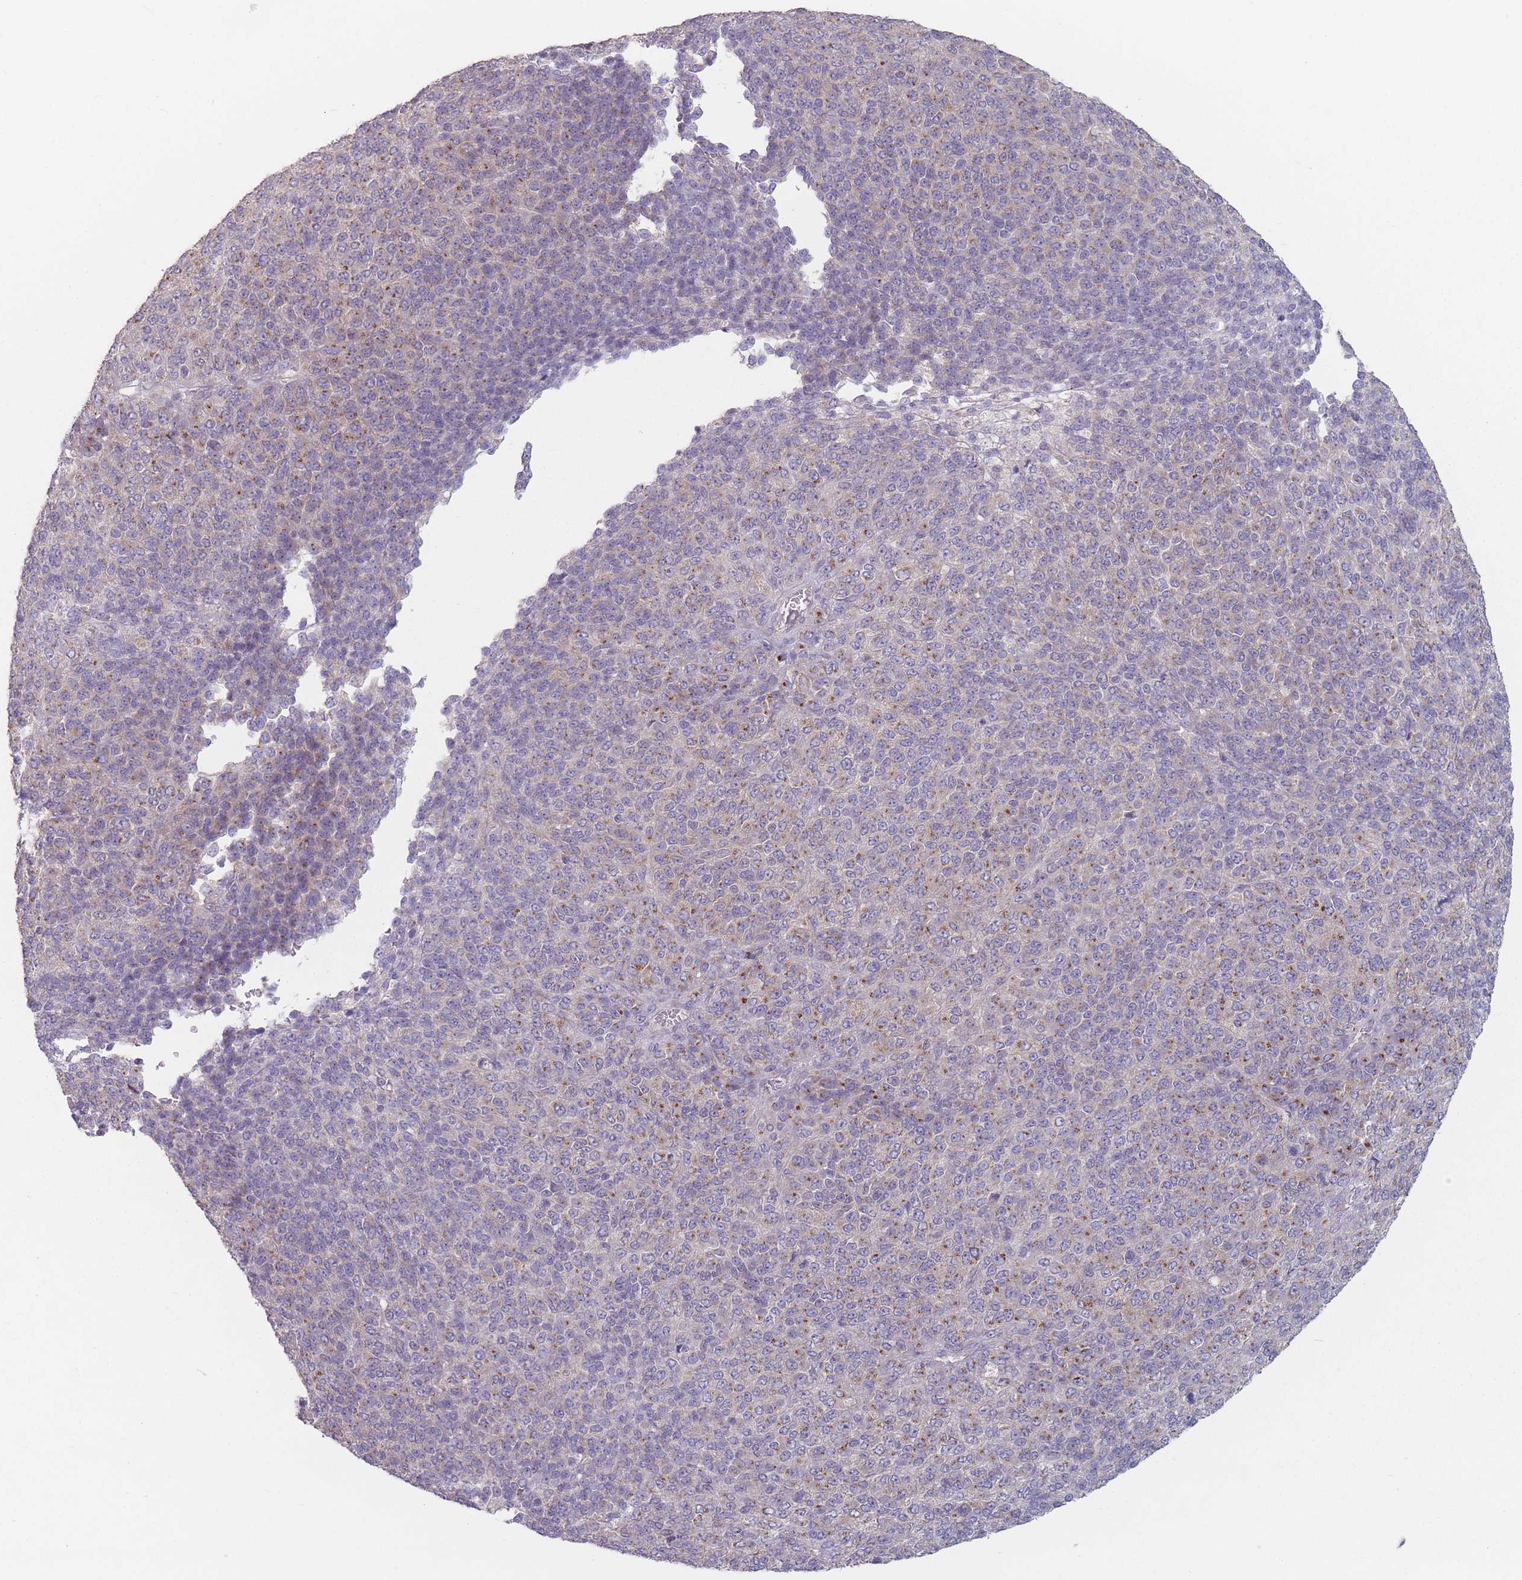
{"staining": {"intensity": "moderate", "quantity": "<25%", "location": "cytoplasmic/membranous"}, "tissue": "melanoma", "cell_type": "Tumor cells", "image_type": "cancer", "snomed": [{"axis": "morphology", "description": "Malignant melanoma, Metastatic site"}, {"axis": "topography", "description": "Brain"}], "caption": "An image showing moderate cytoplasmic/membranous positivity in approximately <25% of tumor cells in malignant melanoma (metastatic site), as visualized by brown immunohistochemical staining.", "gene": "AKAIN1", "patient": {"sex": "female", "age": 56}}